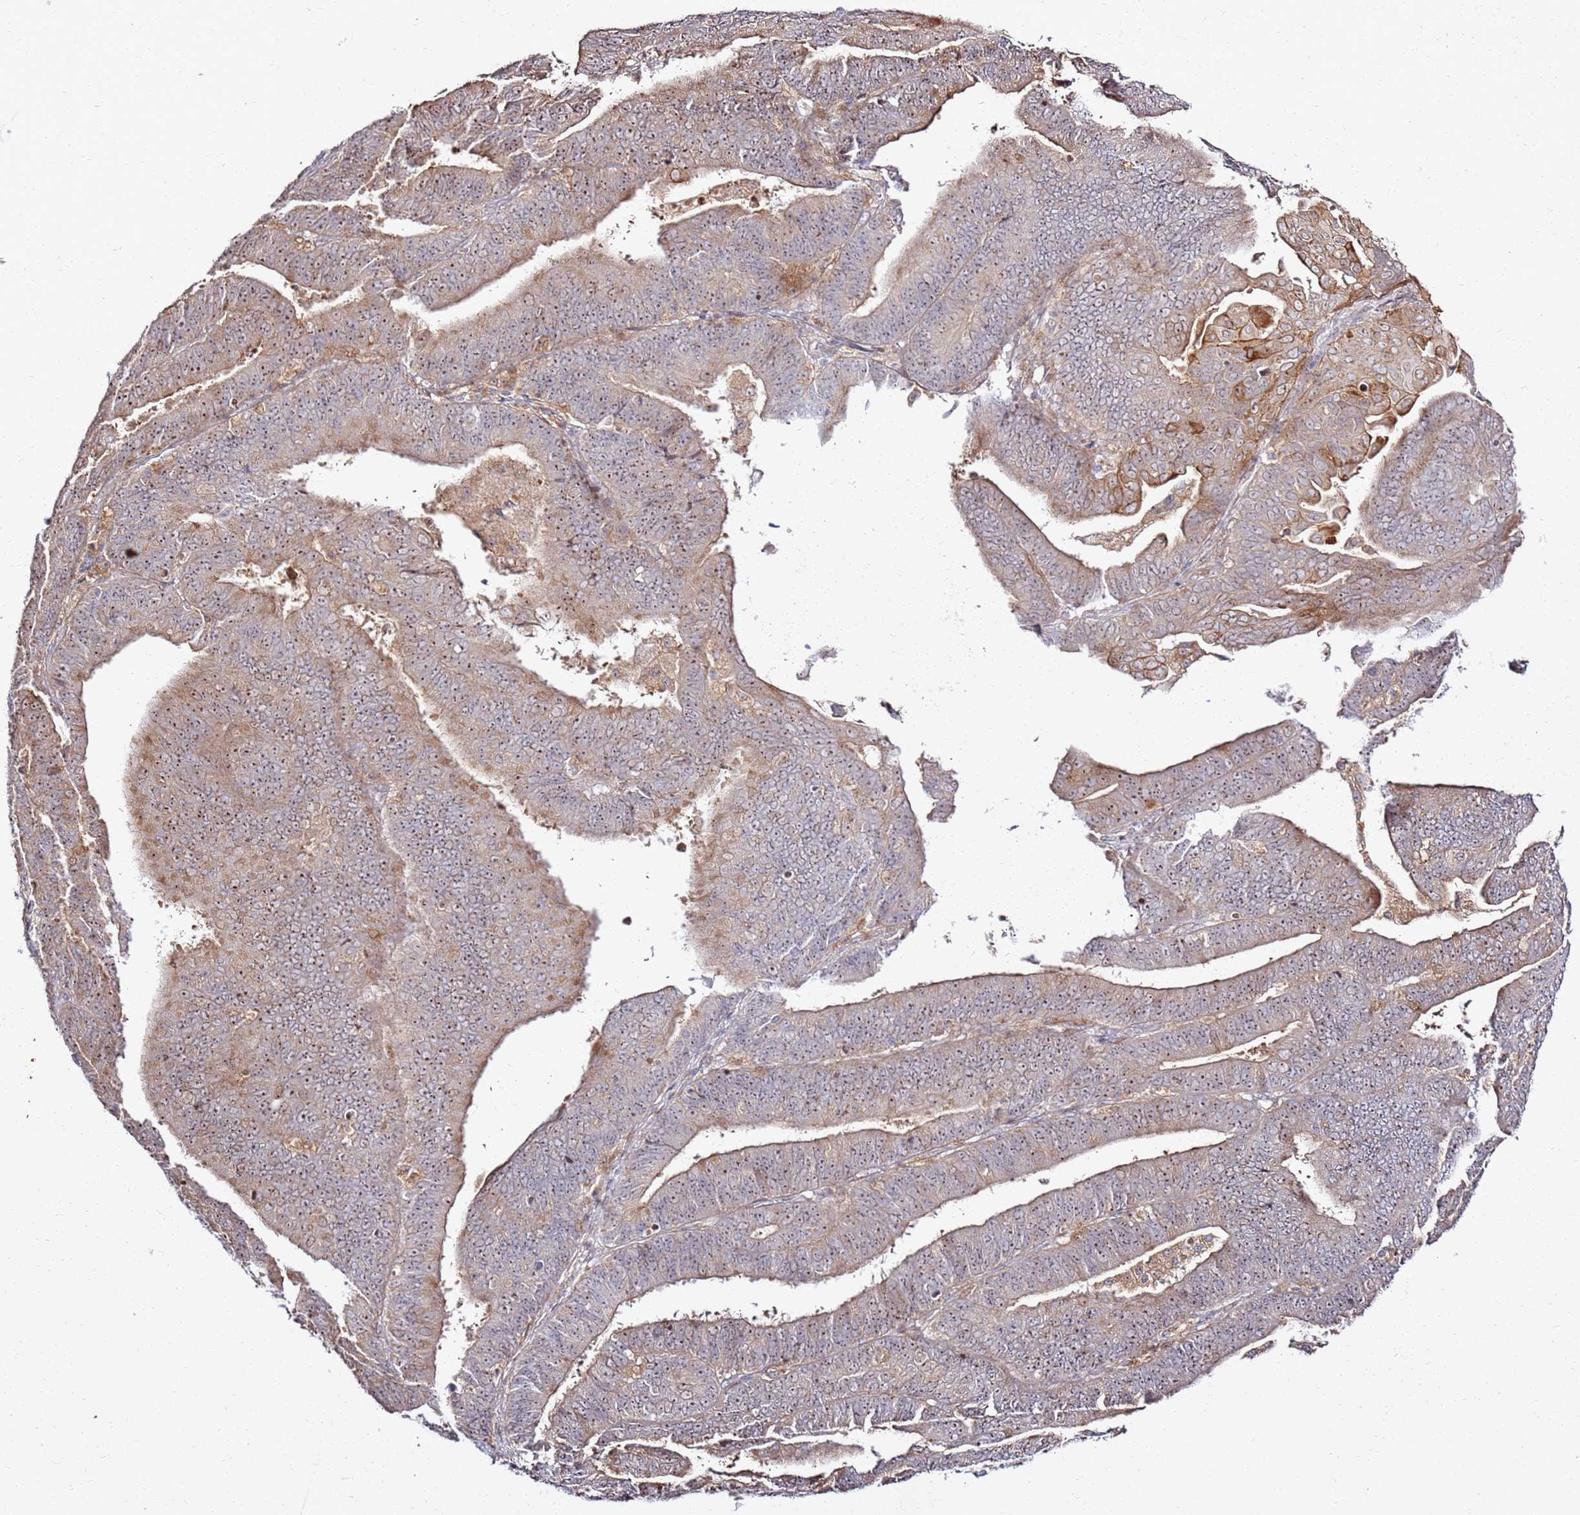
{"staining": {"intensity": "weak", "quantity": ">75%", "location": "cytoplasmic/membranous,nuclear"}, "tissue": "endometrial cancer", "cell_type": "Tumor cells", "image_type": "cancer", "snomed": [{"axis": "morphology", "description": "Adenocarcinoma, NOS"}, {"axis": "topography", "description": "Endometrium"}], "caption": "The photomicrograph shows staining of adenocarcinoma (endometrial), revealing weak cytoplasmic/membranous and nuclear protein staining (brown color) within tumor cells.", "gene": "CNPY1", "patient": {"sex": "female", "age": 73}}